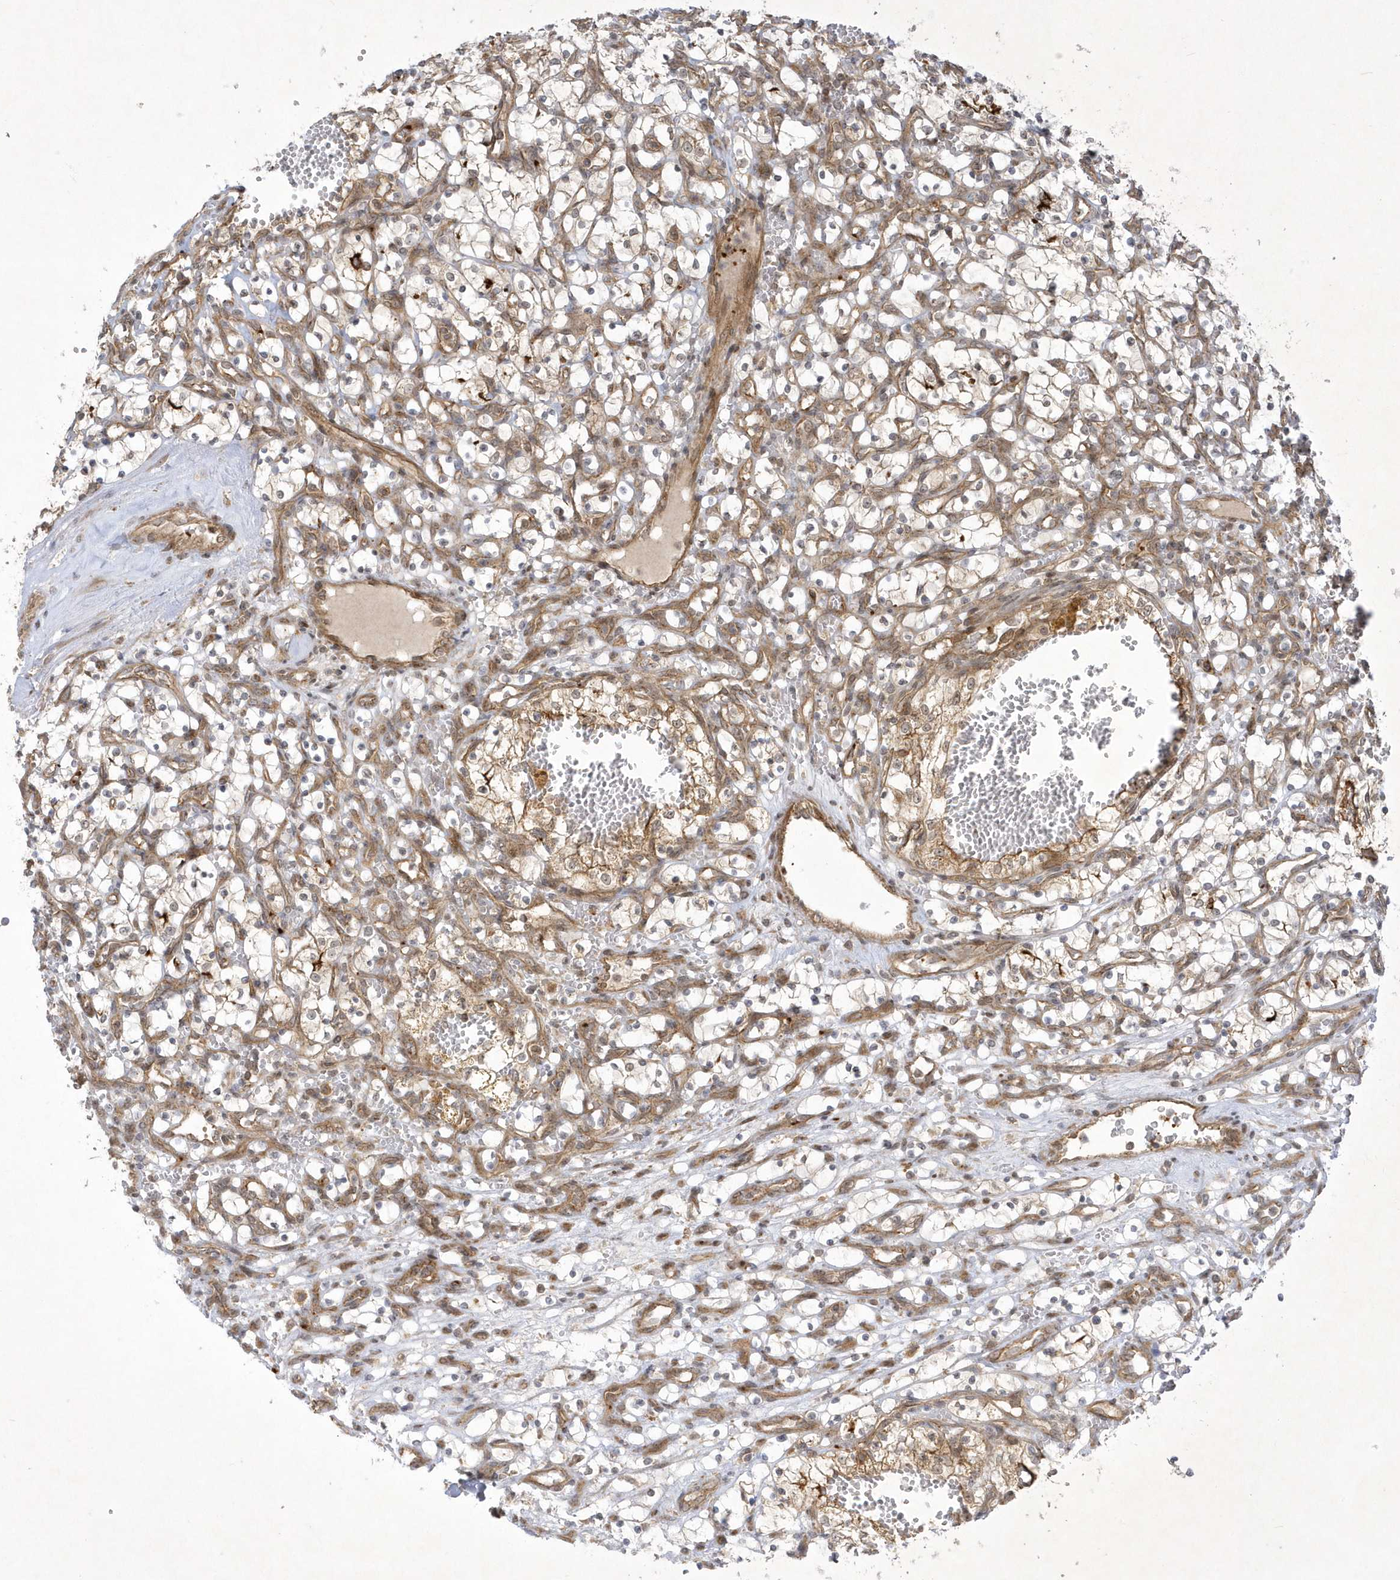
{"staining": {"intensity": "weak", "quantity": "25%-75%", "location": "cytoplasmic/membranous"}, "tissue": "renal cancer", "cell_type": "Tumor cells", "image_type": "cancer", "snomed": [{"axis": "morphology", "description": "Adenocarcinoma, NOS"}, {"axis": "topography", "description": "Kidney"}], "caption": "Human adenocarcinoma (renal) stained for a protein (brown) shows weak cytoplasmic/membranous positive positivity in about 25%-75% of tumor cells.", "gene": "NAF1", "patient": {"sex": "female", "age": 69}}